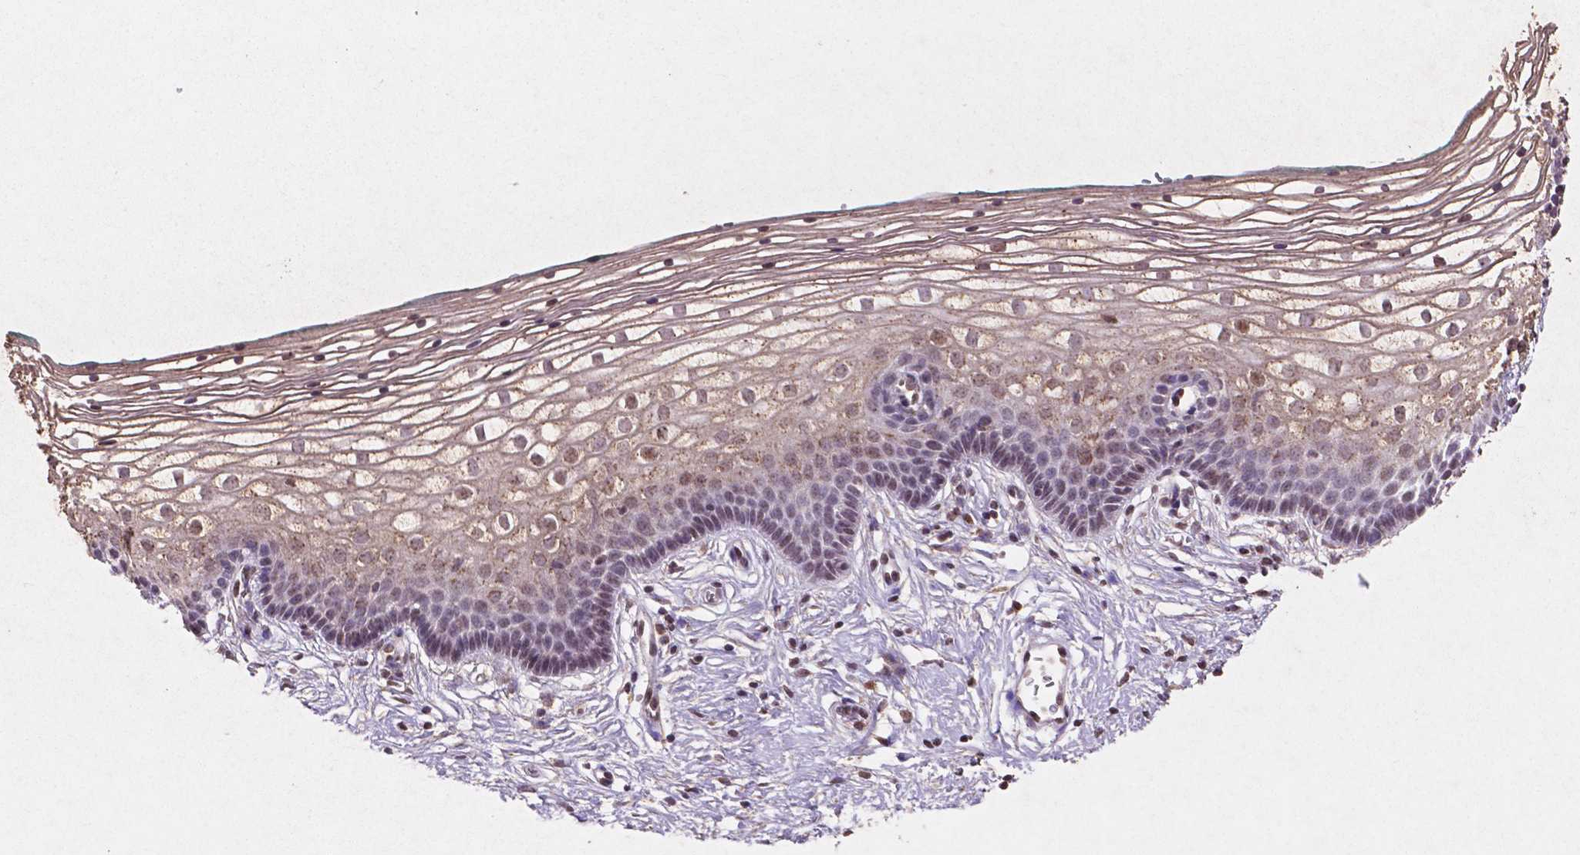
{"staining": {"intensity": "weak", "quantity": "<25%", "location": "cytoplasmic/membranous,nuclear"}, "tissue": "vagina", "cell_type": "Squamous epithelial cells", "image_type": "normal", "snomed": [{"axis": "morphology", "description": "Normal tissue, NOS"}, {"axis": "topography", "description": "Vagina"}], "caption": "Squamous epithelial cells show no significant positivity in unremarkable vagina. (DAB IHC, high magnification).", "gene": "GLRX", "patient": {"sex": "female", "age": 36}}